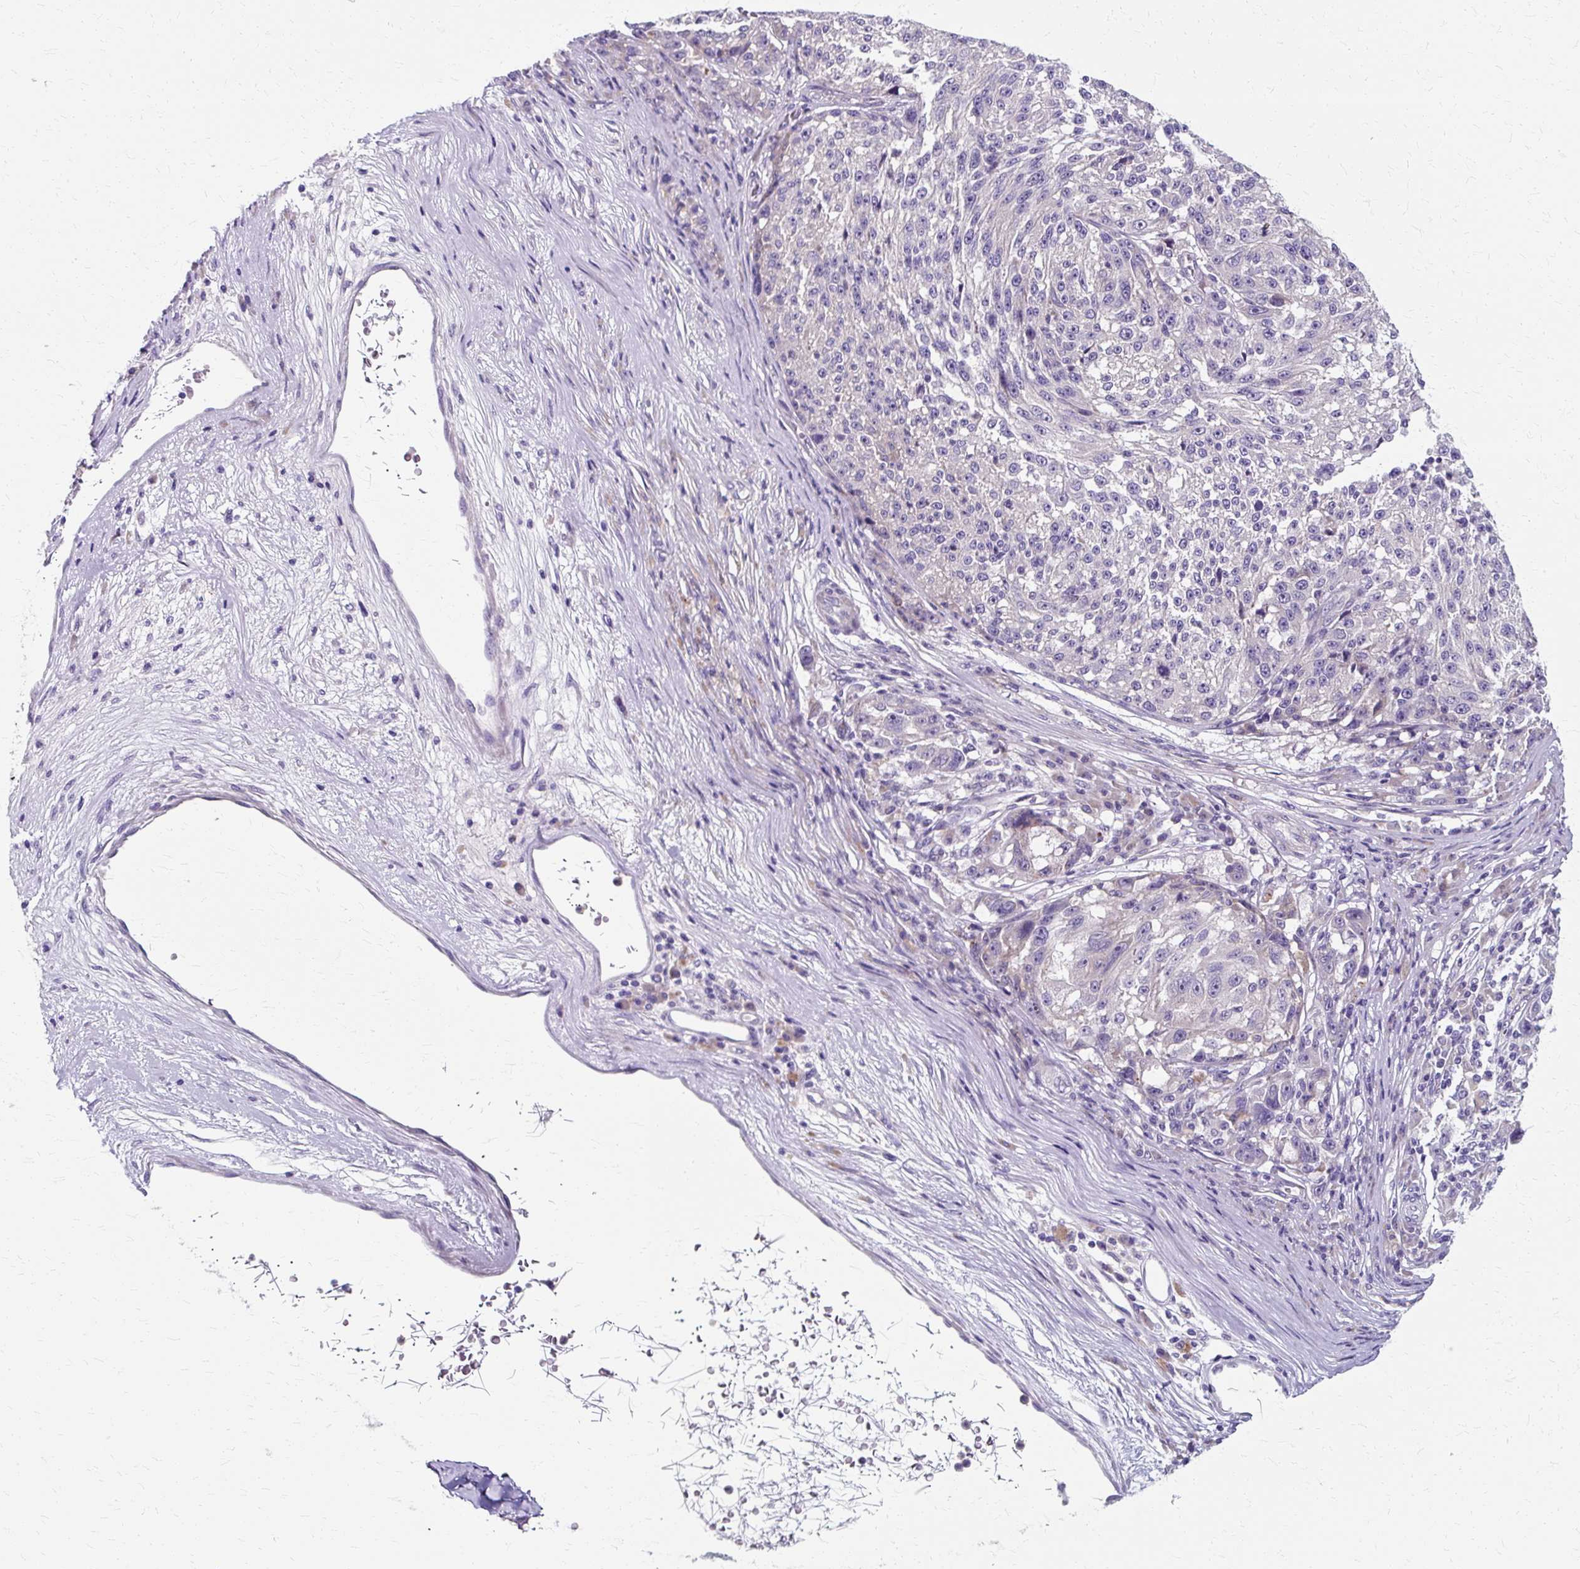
{"staining": {"intensity": "negative", "quantity": "none", "location": "none"}, "tissue": "melanoma", "cell_type": "Tumor cells", "image_type": "cancer", "snomed": [{"axis": "morphology", "description": "Malignant melanoma, NOS"}, {"axis": "topography", "description": "Skin"}], "caption": "Tumor cells show no significant protein expression in malignant melanoma. (Immunohistochemistry (ihc), brightfield microscopy, high magnification).", "gene": "ZNF555", "patient": {"sex": "male", "age": 53}}